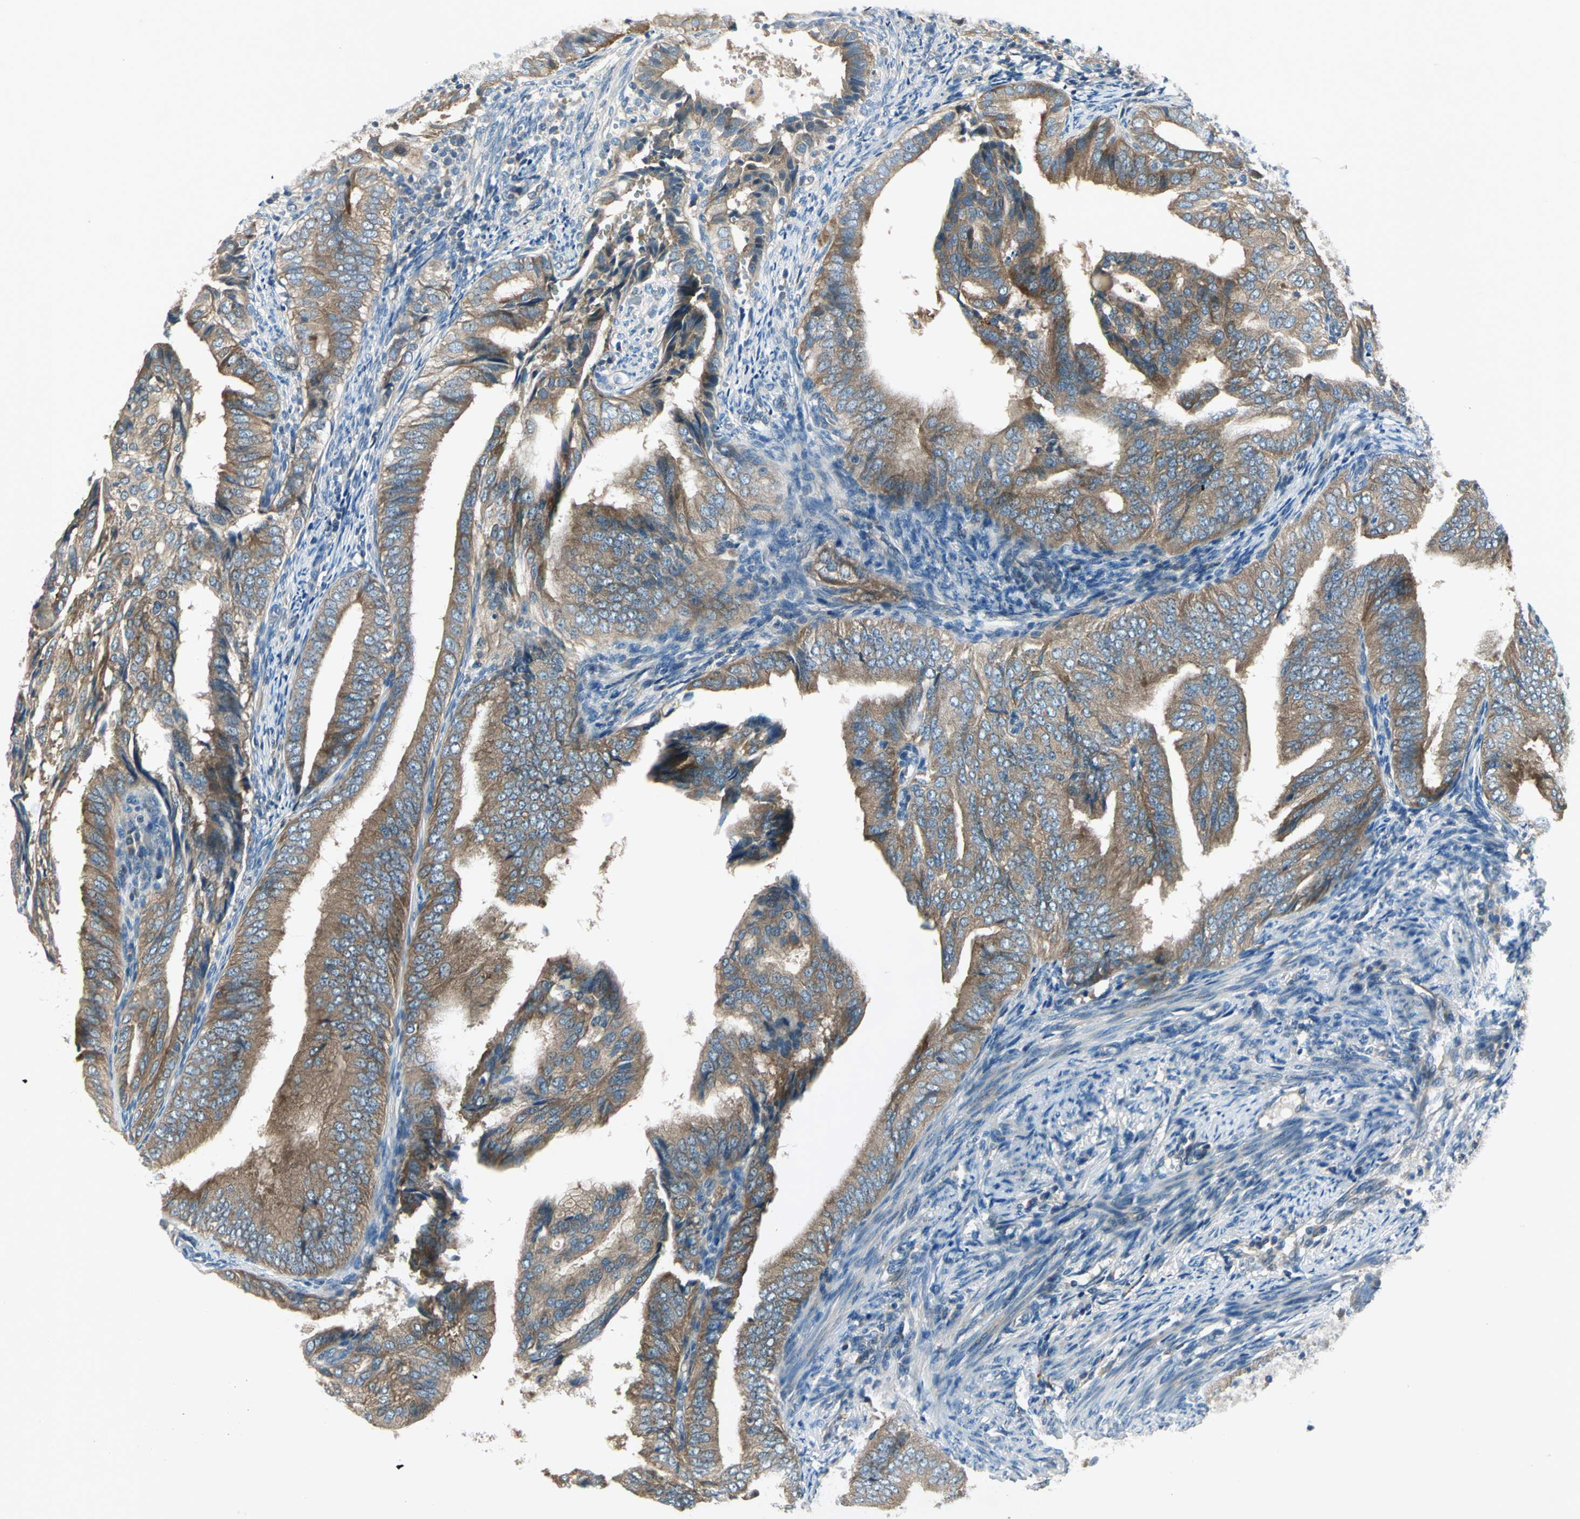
{"staining": {"intensity": "moderate", "quantity": ">75%", "location": "cytoplasmic/membranous"}, "tissue": "endometrial cancer", "cell_type": "Tumor cells", "image_type": "cancer", "snomed": [{"axis": "morphology", "description": "Adenocarcinoma, NOS"}, {"axis": "topography", "description": "Endometrium"}], "caption": "Endometrial cancer was stained to show a protein in brown. There is medium levels of moderate cytoplasmic/membranous expression in about >75% of tumor cells.", "gene": "PRKAA1", "patient": {"sex": "female", "age": 58}}